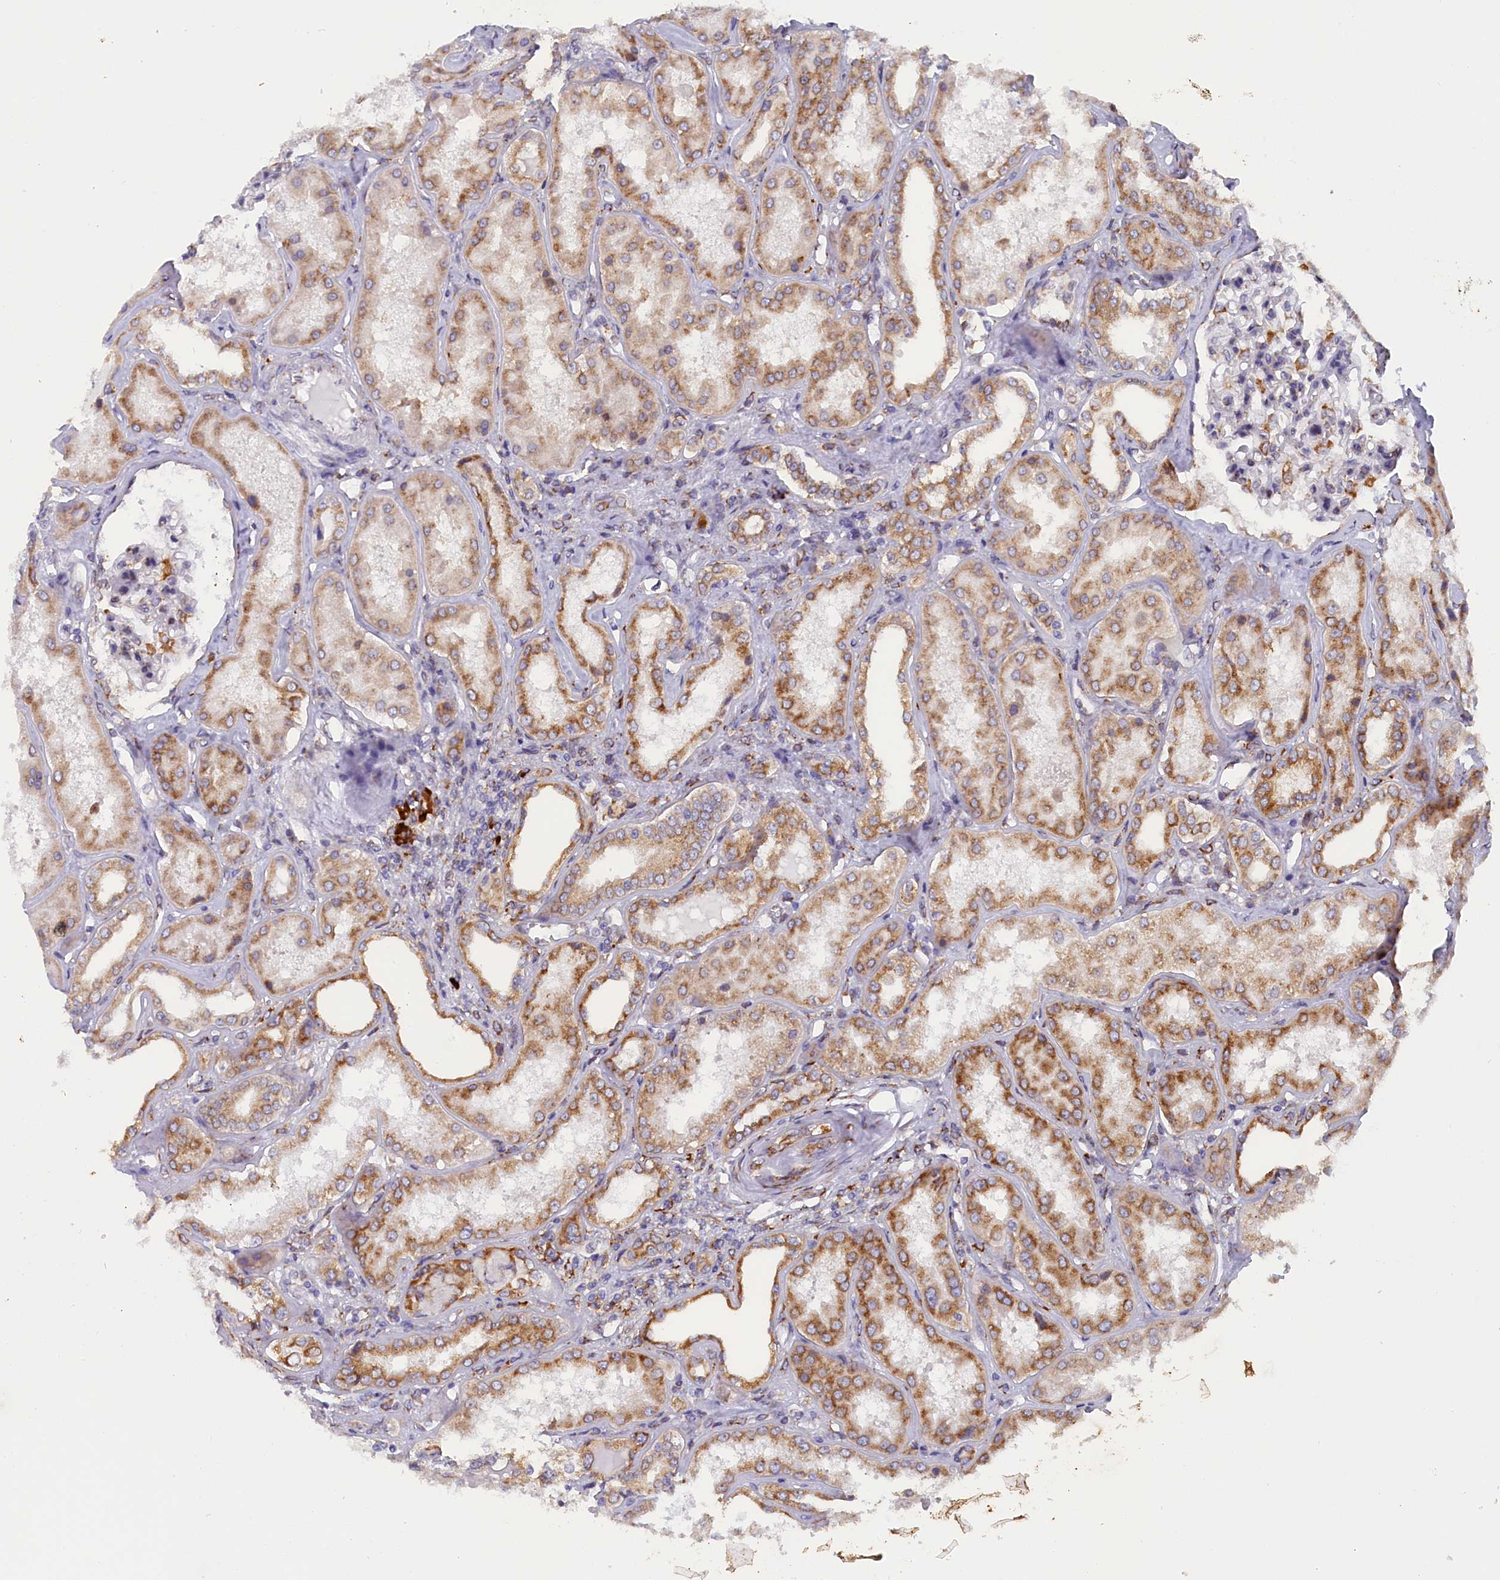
{"staining": {"intensity": "moderate", "quantity": "<25%", "location": "cytoplasmic/membranous"}, "tissue": "kidney", "cell_type": "Cells in glomeruli", "image_type": "normal", "snomed": [{"axis": "morphology", "description": "Normal tissue, NOS"}, {"axis": "topography", "description": "Kidney"}], "caption": "This is a photomicrograph of IHC staining of normal kidney, which shows moderate staining in the cytoplasmic/membranous of cells in glomeruli.", "gene": "CCDC68", "patient": {"sex": "female", "age": 56}}